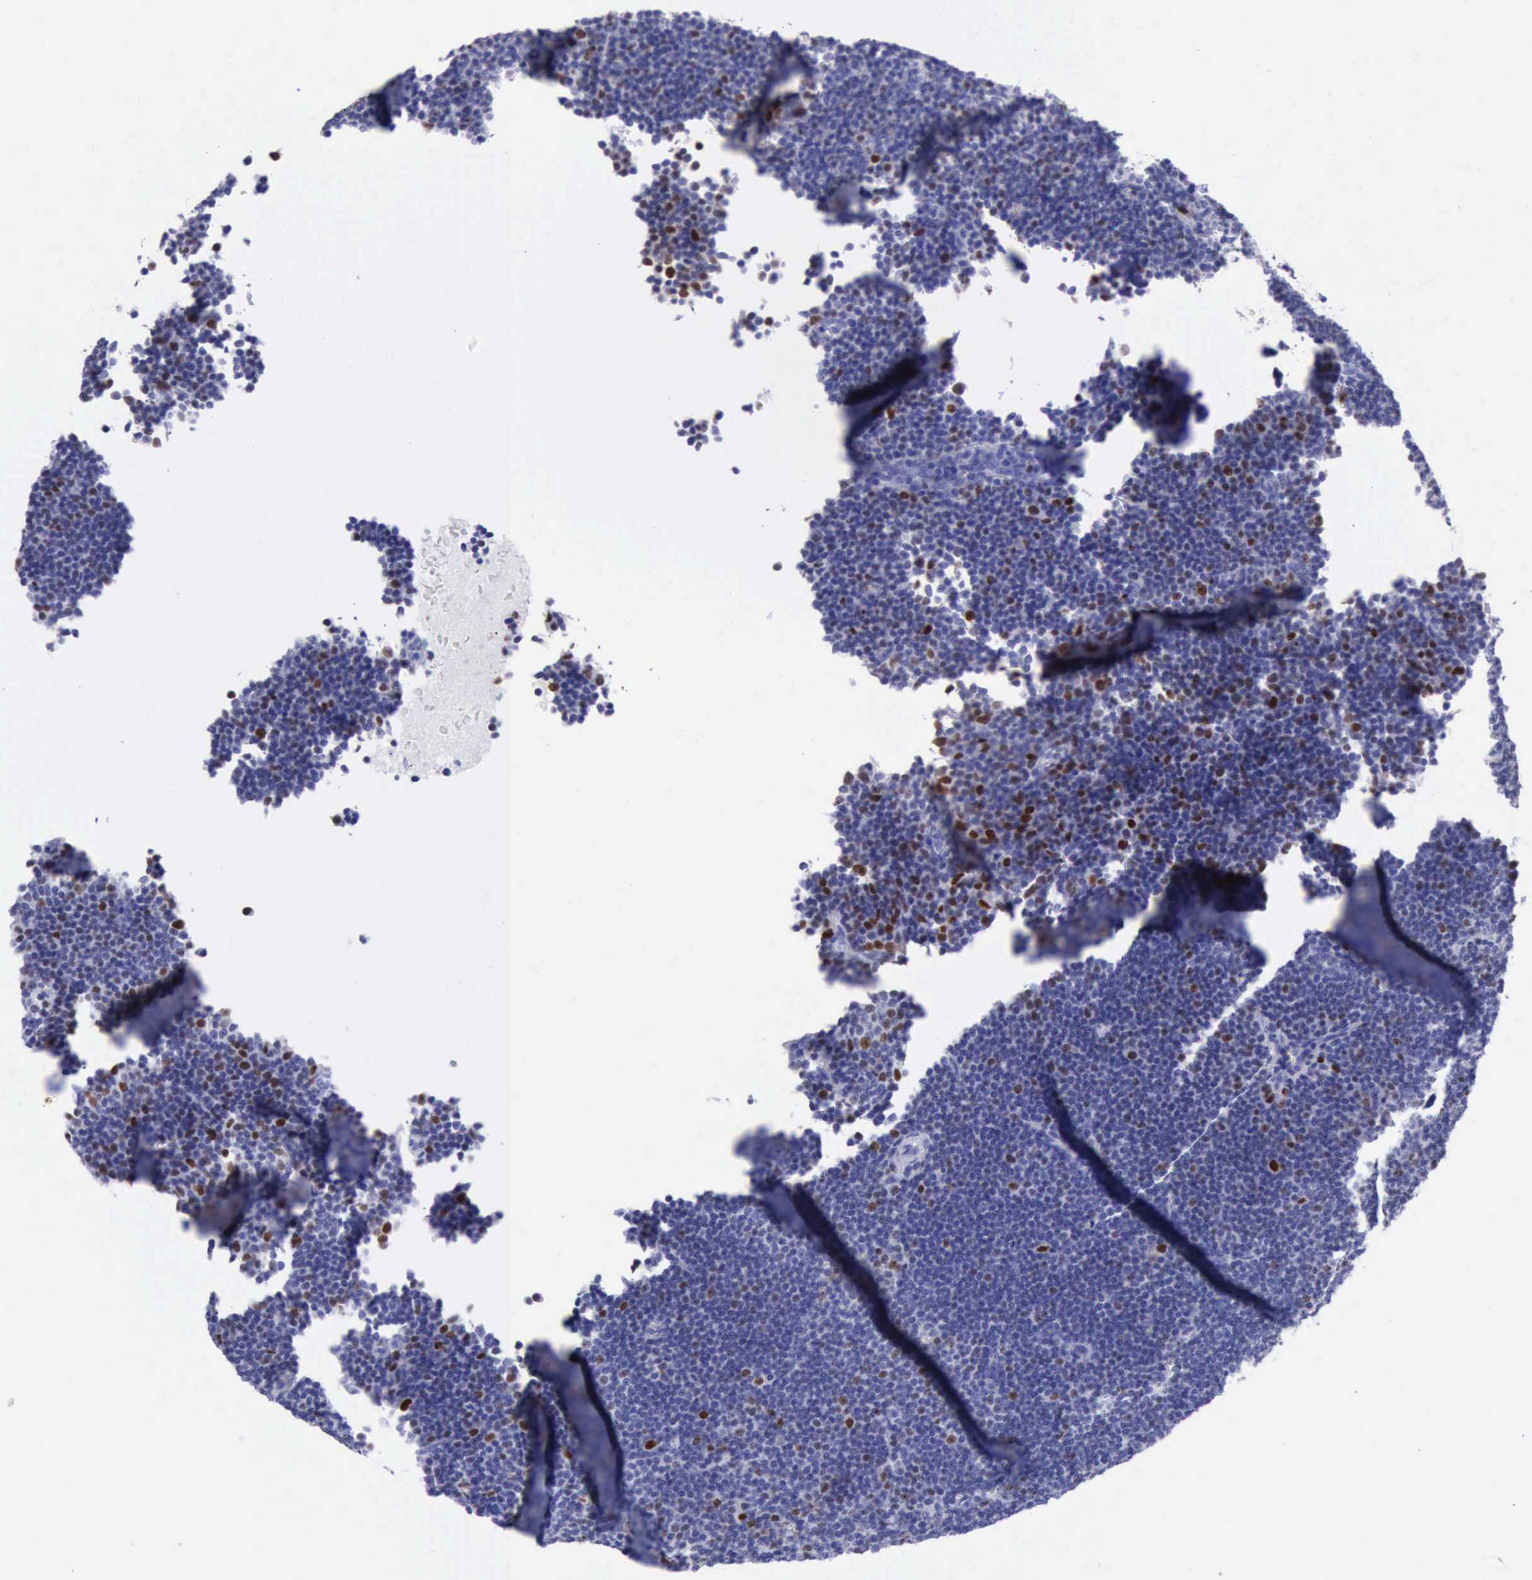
{"staining": {"intensity": "moderate", "quantity": "<25%", "location": "nuclear"}, "tissue": "lymphoma", "cell_type": "Tumor cells", "image_type": "cancer", "snomed": [{"axis": "morphology", "description": "Malignant lymphoma, non-Hodgkin's type, Low grade"}, {"axis": "topography", "description": "Lymph node"}], "caption": "Approximately <25% of tumor cells in human malignant lymphoma, non-Hodgkin's type (low-grade) demonstrate moderate nuclear protein staining as visualized by brown immunohistochemical staining.", "gene": "MCM2", "patient": {"sex": "male", "age": 57}}